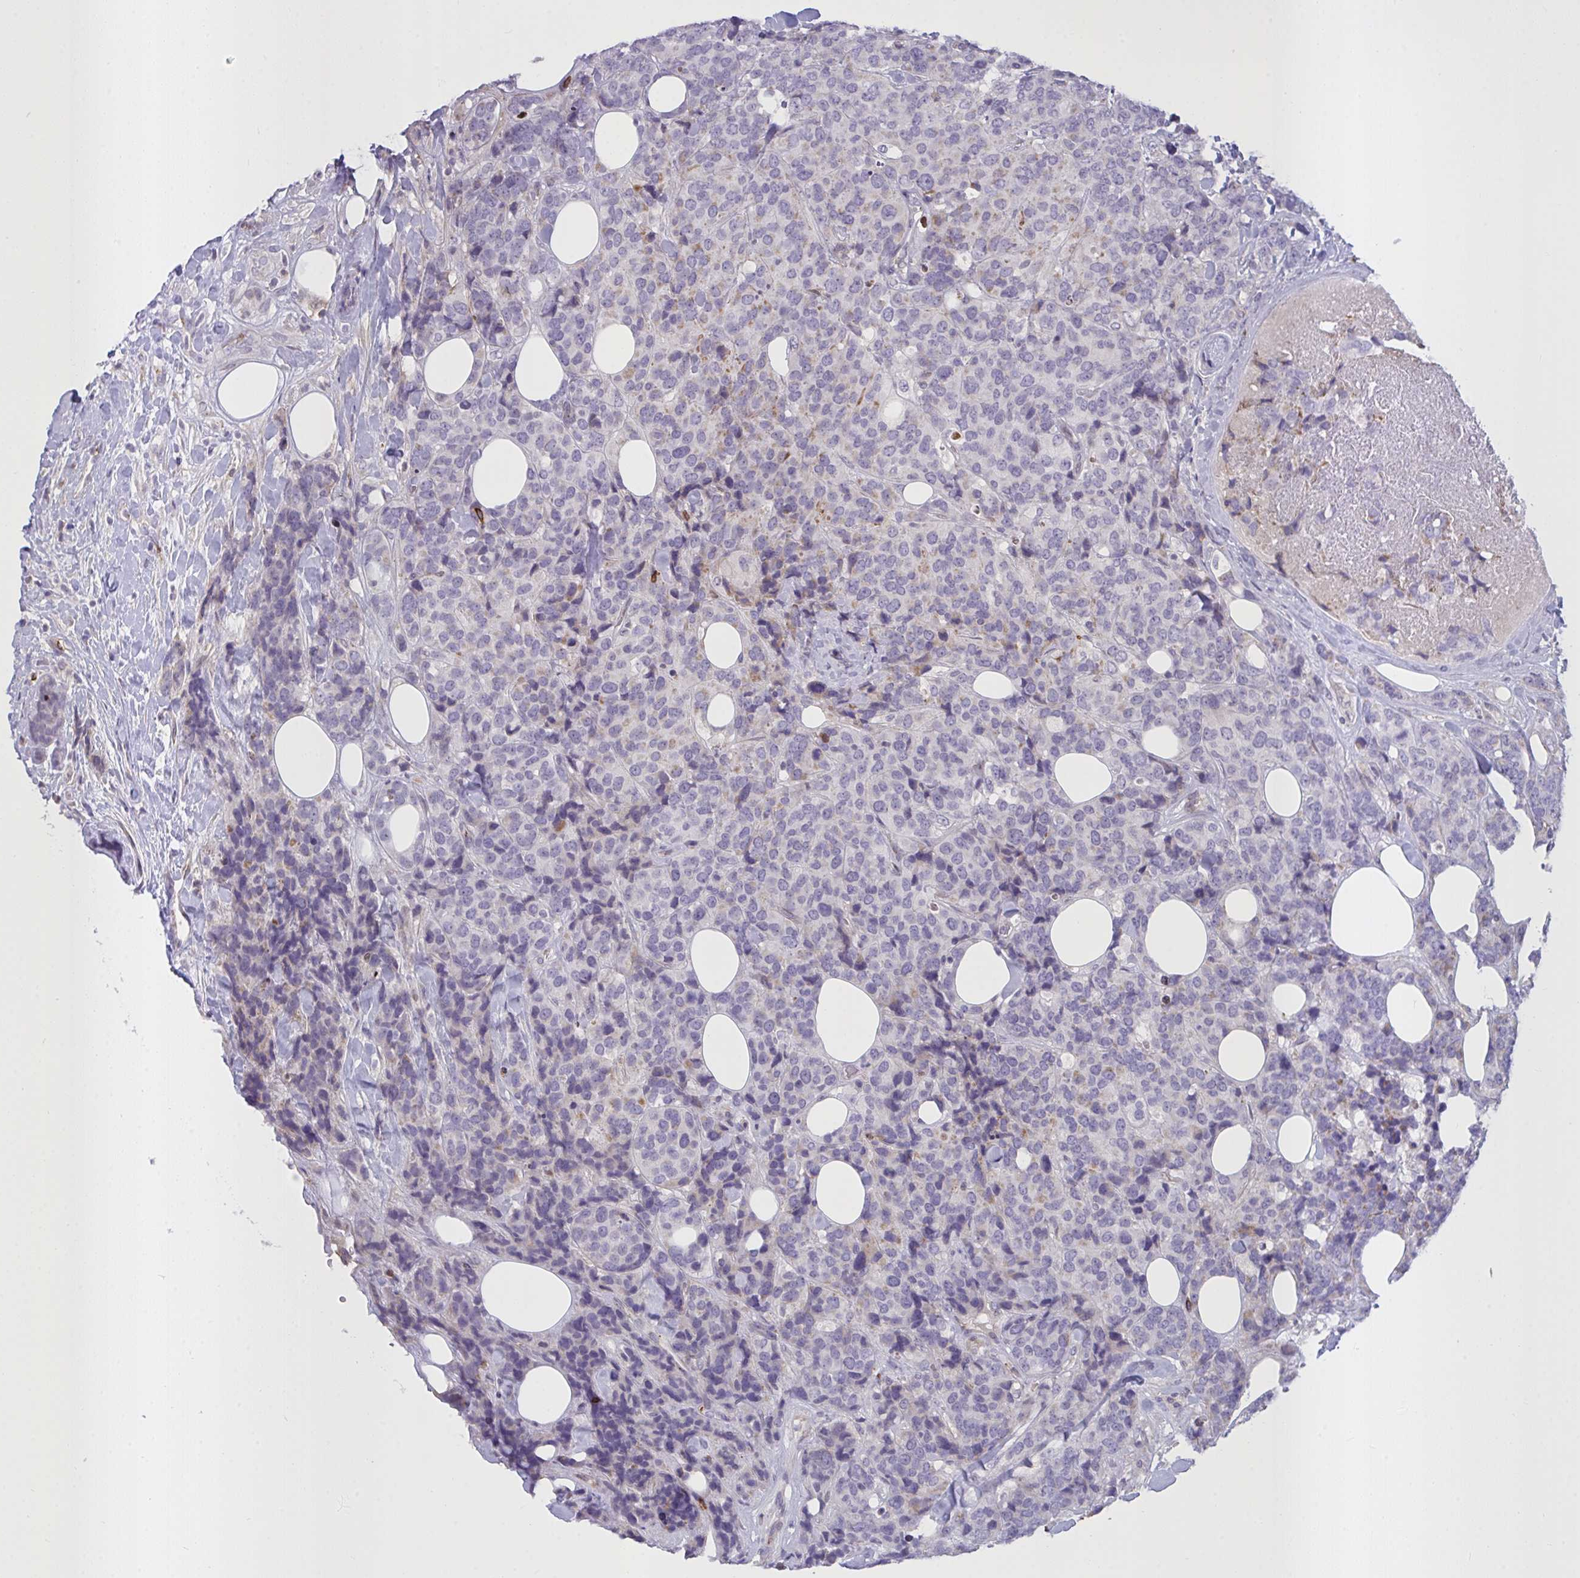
{"staining": {"intensity": "moderate", "quantity": "<25%", "location": "cytoplasmic/membranous"}, "tissue": "breast cancer", "cell_type": "Tumor cells", "image_type": "cancer", "snomed": [{"axis": "morphology", "description": "Lobular carcinoma"}, {"axis": "topography", "description": "Breast"}], "caption": "Immunohistochemistry (DAB) staining of breast cancer (lobular carcinoma) shows moderate cytoplasmic/membranous protein staining in about <25% of tumor cells. (Stains: DAB (3,3'-diaminobenzidine) in brown, nuclei in blue, Microscopy: brightfield microscopy at high magnification).", "gene": "SEMA6B", "patient": {"sex": "female", "age": 59}}